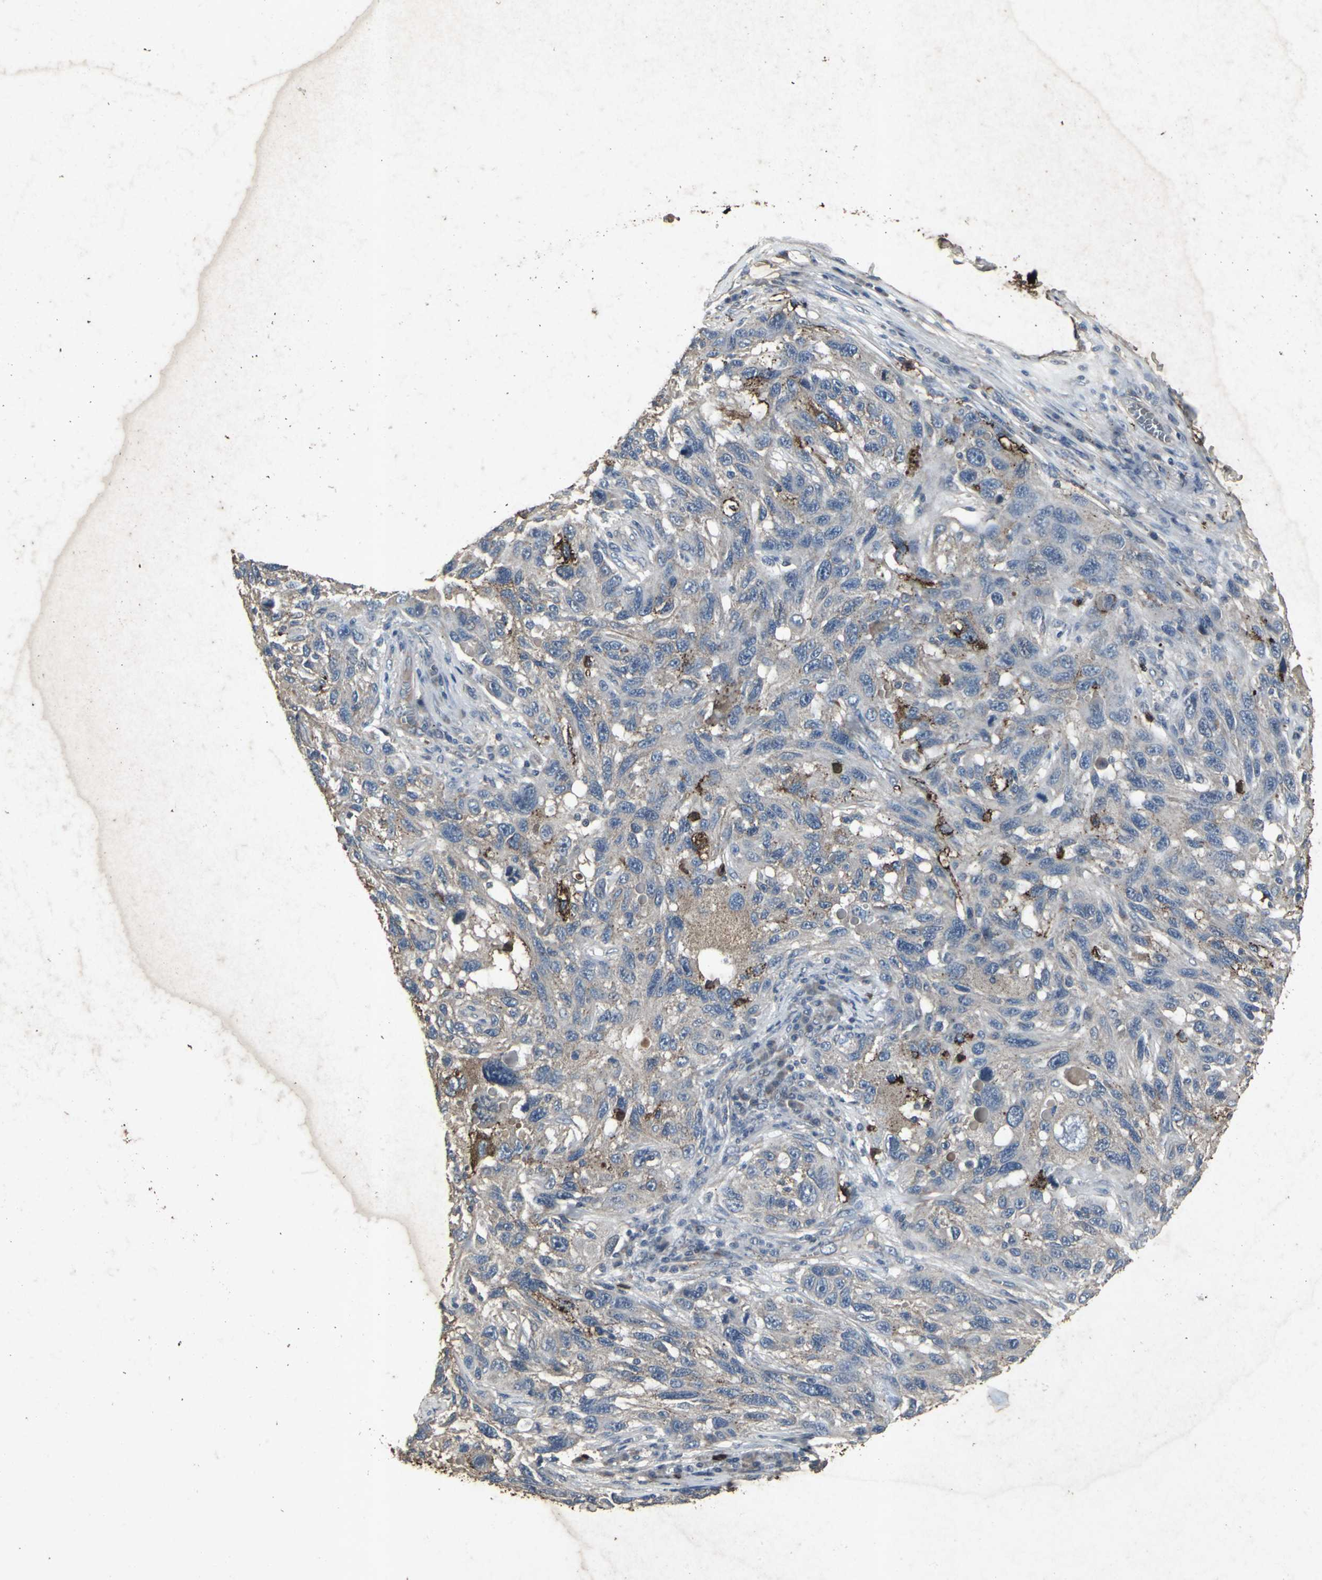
{"staining": {"intensity": "weak", "quantity": ">75%", "location": "cytoplasmic/membranous"}, "tissue": "melanoma", "cell_type": "Tumor cells", "image_type": "cancer", "snomed": [{"axis": "morphology", "description": "Malignant melanoma, NOS"}, {"axis": "topography", "description": "Skin"}], "caption": "The image demonstrates staining of melanoma, revealing weak cytoplasmic/membranous protein positivity (brown color) within tumor cells. (Brightfield microscopy of DAB IHC at high magnification).", "gene": "CCR9", "patient": {"sex": "male", "age": 53}}